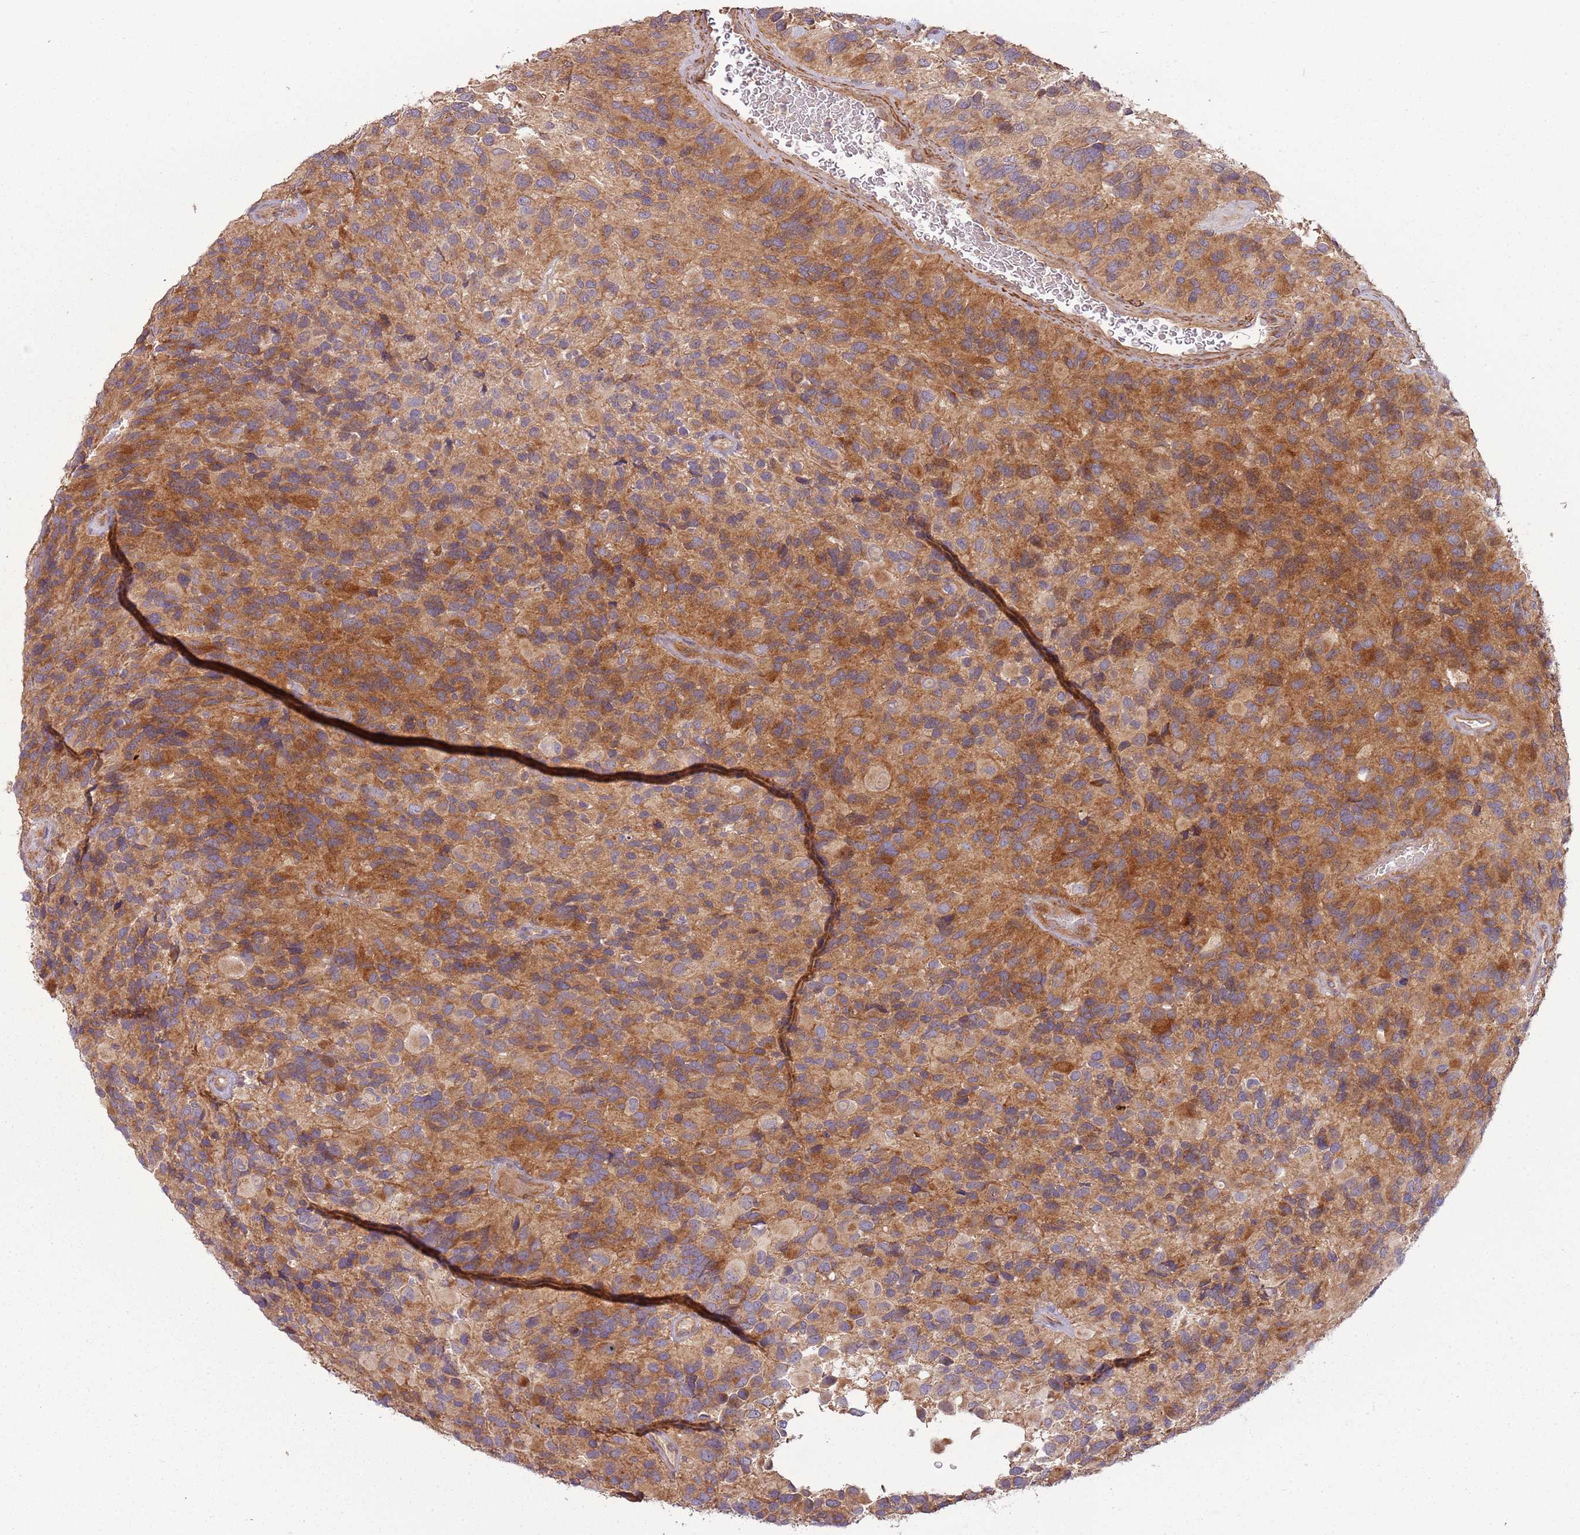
{"staining": {"intensity": "moderate", "quantity": ">75%", "location": "cytoplasmic/membranous"}, "tissue": "glioma", "cell_type": "Tumor cells", "image_type": "cancer", "snomed": [{"axis": "morphology", "description": "Glioma, malignant, High grade"}, {"axis": "topography", "description": "Brain"}], "caption": "A histopathology image showing moderate cytoplasmic/membranous positivity in approximately >75% of tumor cells in glioma, as visualized by brown immunohistochemical staining.", "gene": "RNF128", "patient": {"sex": "male", "age": 77}}